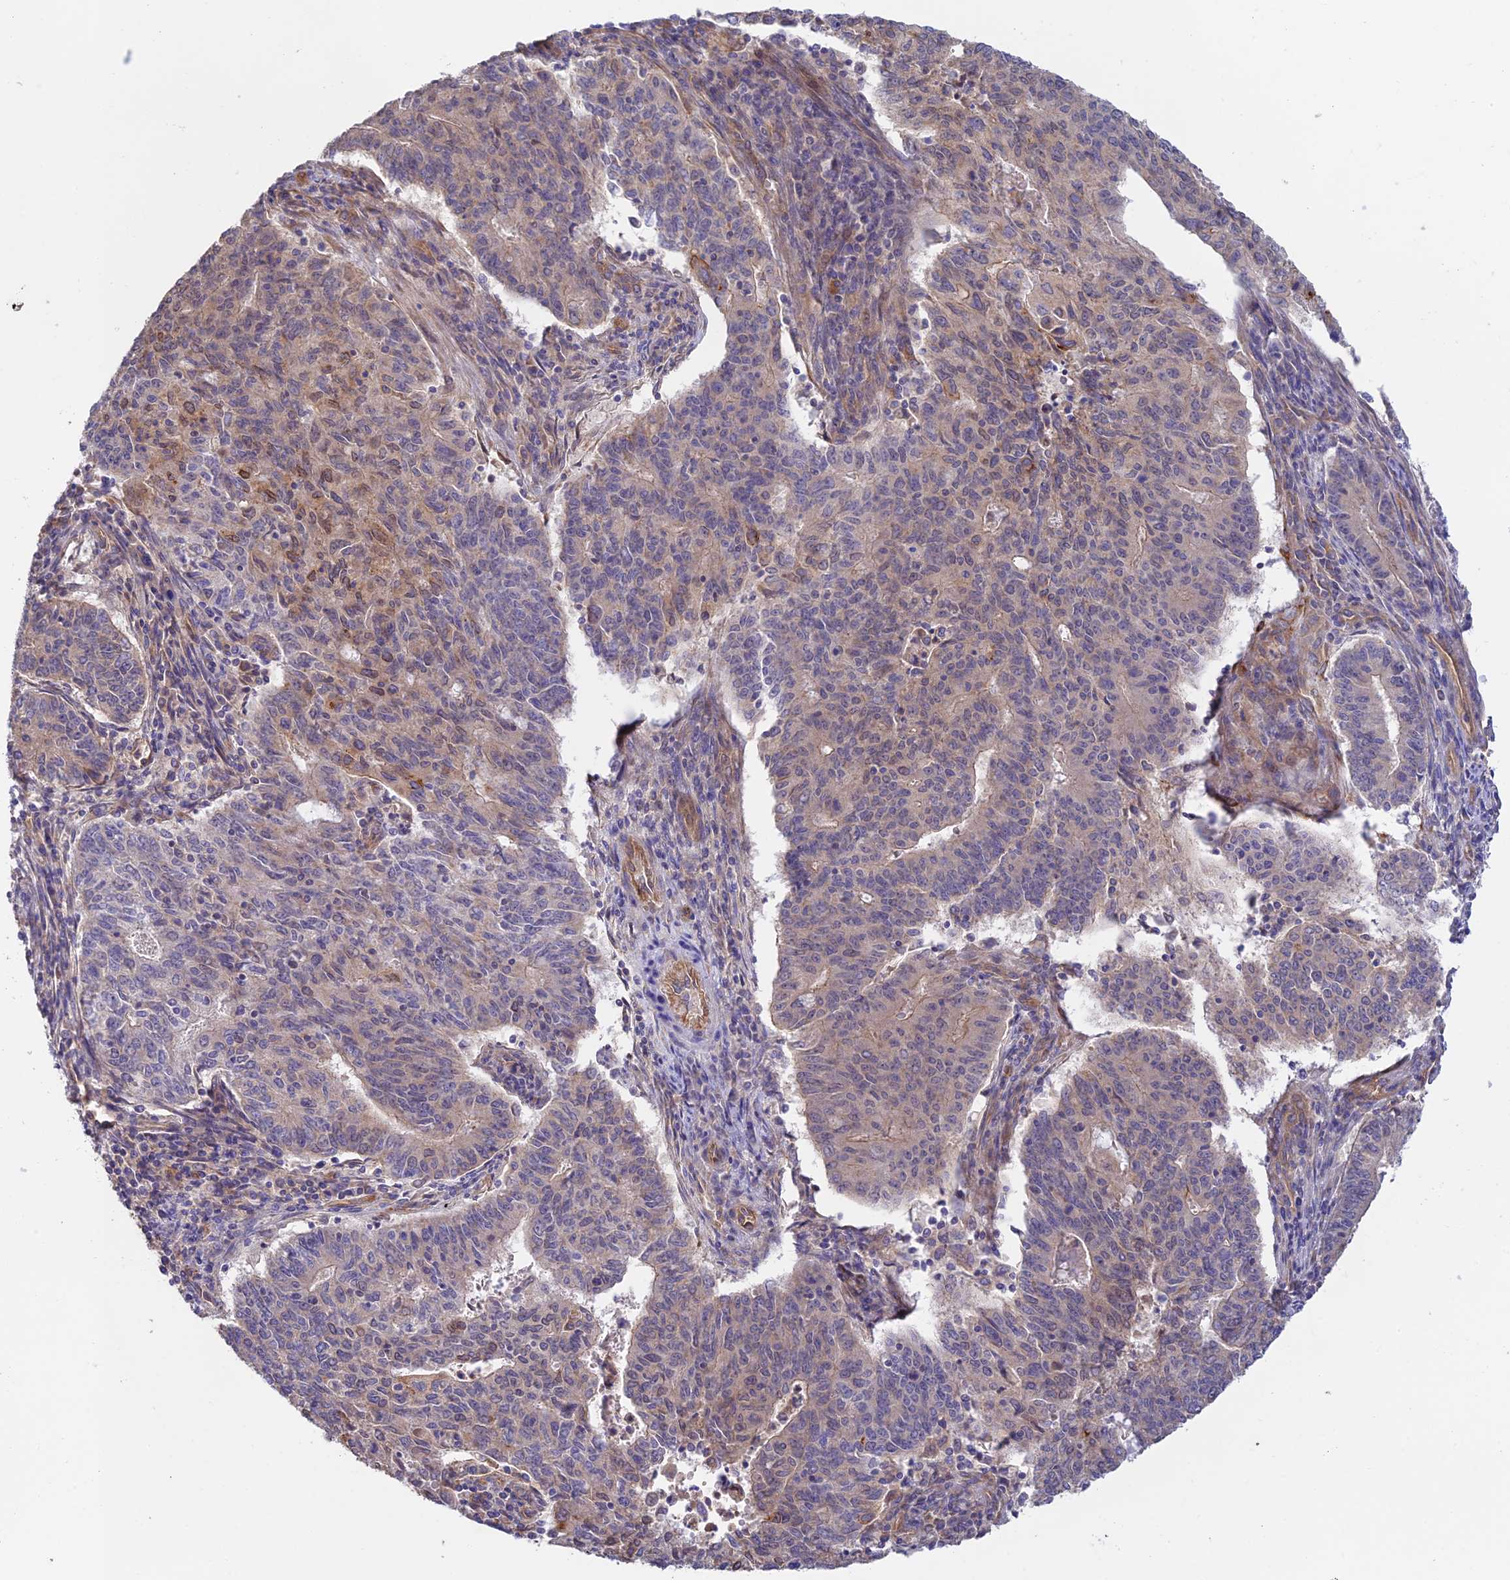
{"staining": {"intensity": "weak", "quantity": "<25%", "location": "cytoplasmic/membranous"}, "tissue": "endometrial cancer", "cell_type": "Tumor cells", "image_type": "cancer", "snomed": [{"axis": "morphology", "description": "Adenocarcinoma, NOS"}, {"axis": "topography", "description": "Endometrium"}], "caption": "Immunohistochemistry image of human endometrial cancer (adenocarcinoma) stained for a protein (brown), which demonstrates no expression in tumor cells.", "gene": "MYO9A", "patient": {"sex": "female", "age": 59}}